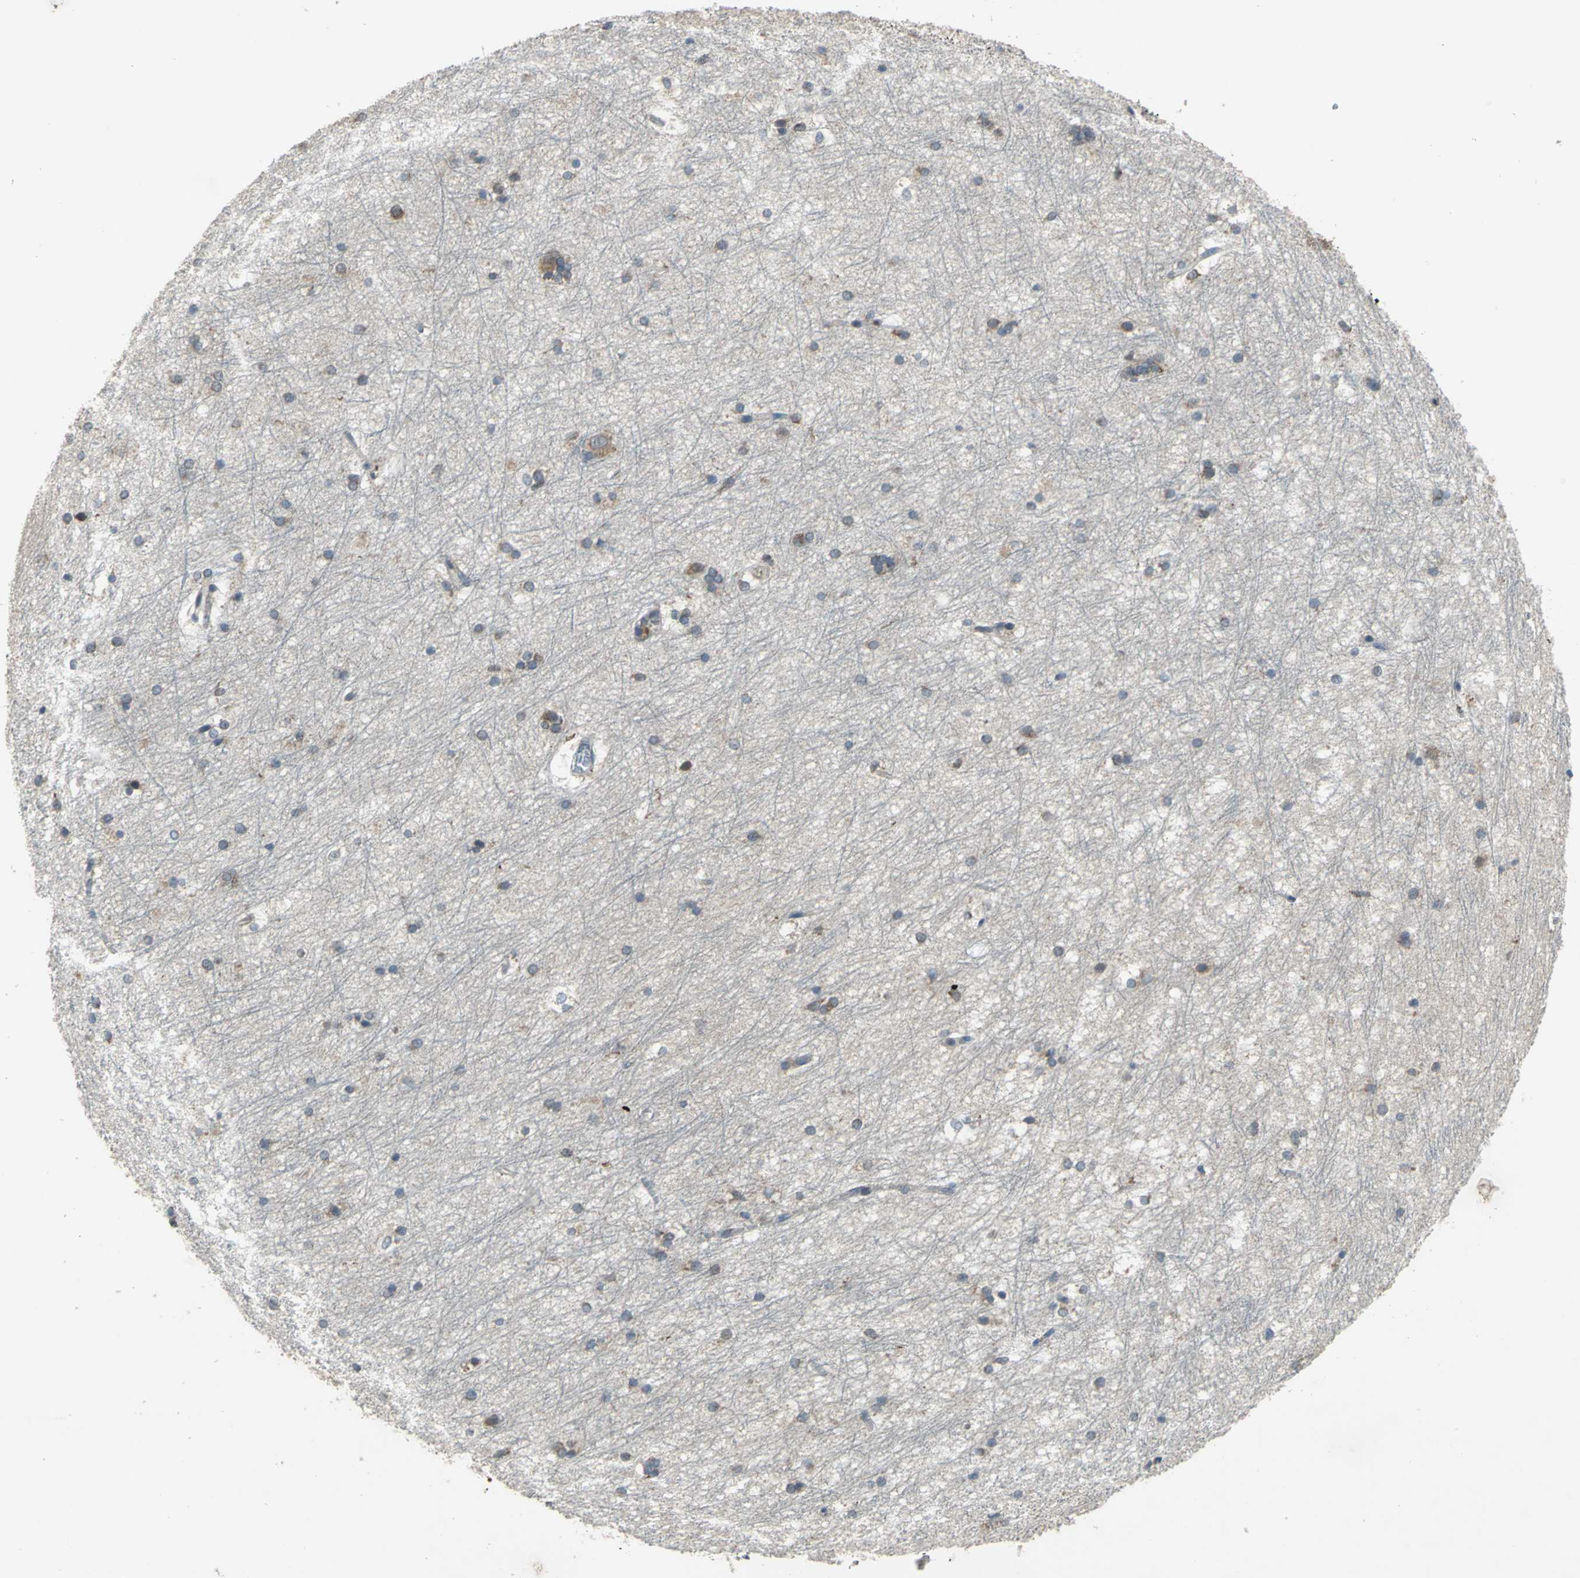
{"staining": {"intensity": "moderate", "quantity": "<25%", "location": "cytoplasmic/membranous"}, "tissue": "hippocampus", "cell_type": "Glial cells", "image_type": "normal", "snomed": [{"axis": "morphology", "description": "Normal tissue, NOS"}, {"axis": "topography", "description": "Hippocampus"}], "caption": "Protein staining of normal hippocampus demonstrates moderate cytoplasmic/membranous expression in about <25% of glial cells.", "gene": "NFKBIE", "patient": {"sex": "female", "age": 19}}